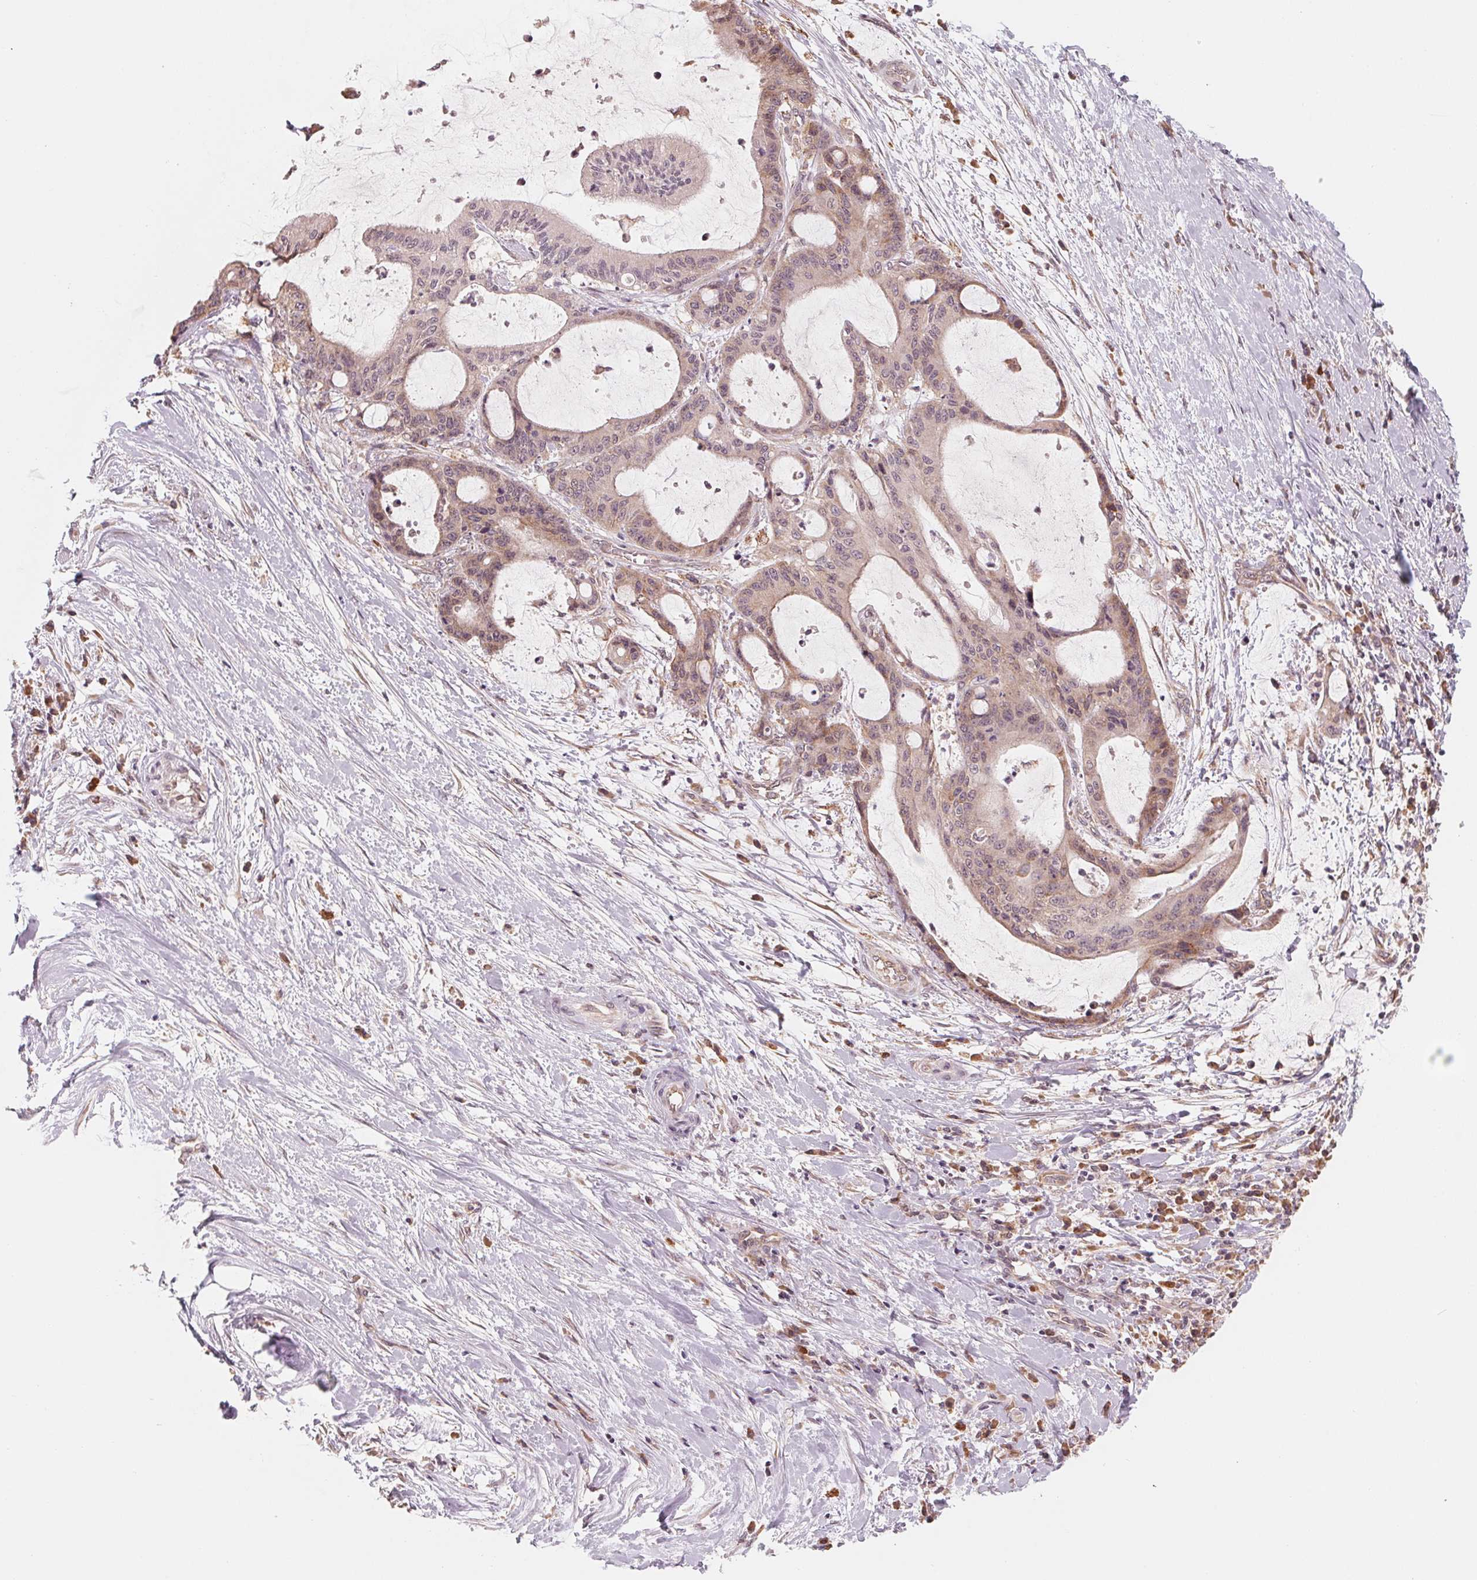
{"staining": {"intensity": "weak", "quantity": "25%-75%", "location": "cytoplasmic/membranous"}, "tissue": "liver cancer", "cell_type": "Tumor cells", "image_type": "cancer", "snomed": [{"axis": "morphology", "description": "Cholangiocarcinoma"}, {"axis": "topography", "description": "Liver"}], "caption": "Immunohistochemistry (IHC) (DAB) staining of liver cancer (cholangiocarcinoma) reveals weak cytoplasmic/membranous protein staining in about 25%-75% of tumor cells.", "gene": "GIGYF2", "patient": {"sex": "female", "age": 73}}